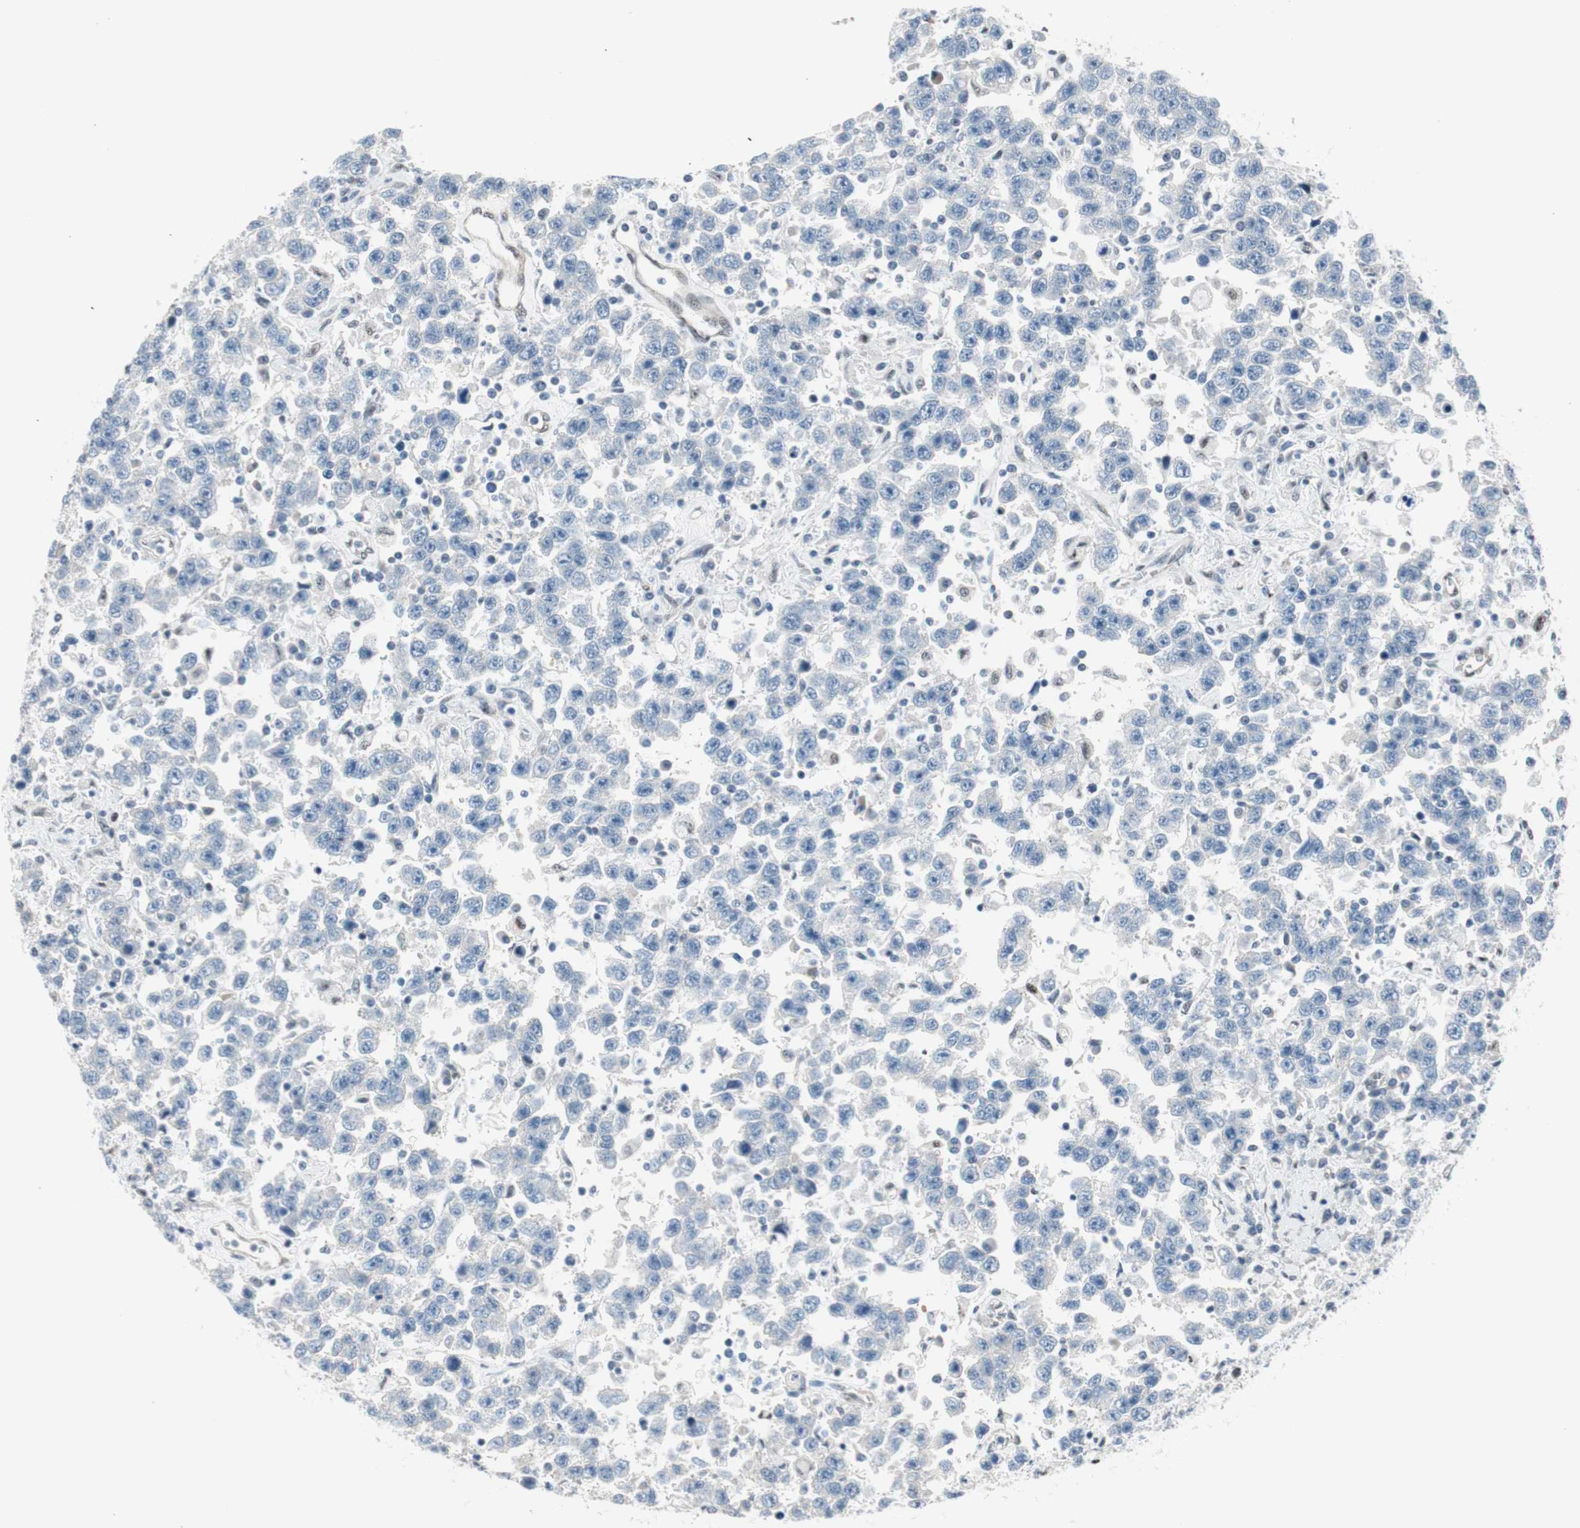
{"staining": {"intensity": "negative", "quantity": "none", "location": "none"}, "tissue": "testis cancer", "cell_type": "Tumor cells", "image_type": "cancer", "snomed": [{"axis": "morphology", "description": "Seminoma, NOS"}, {"axis": "topography", "description": "Testis"}], "caption": "Immunohistochemical staining of seminoma (testis) reveals no significant positivity in tumor cells.", "gene": "PML", "patient": {"sex": "male", "age": 41}}